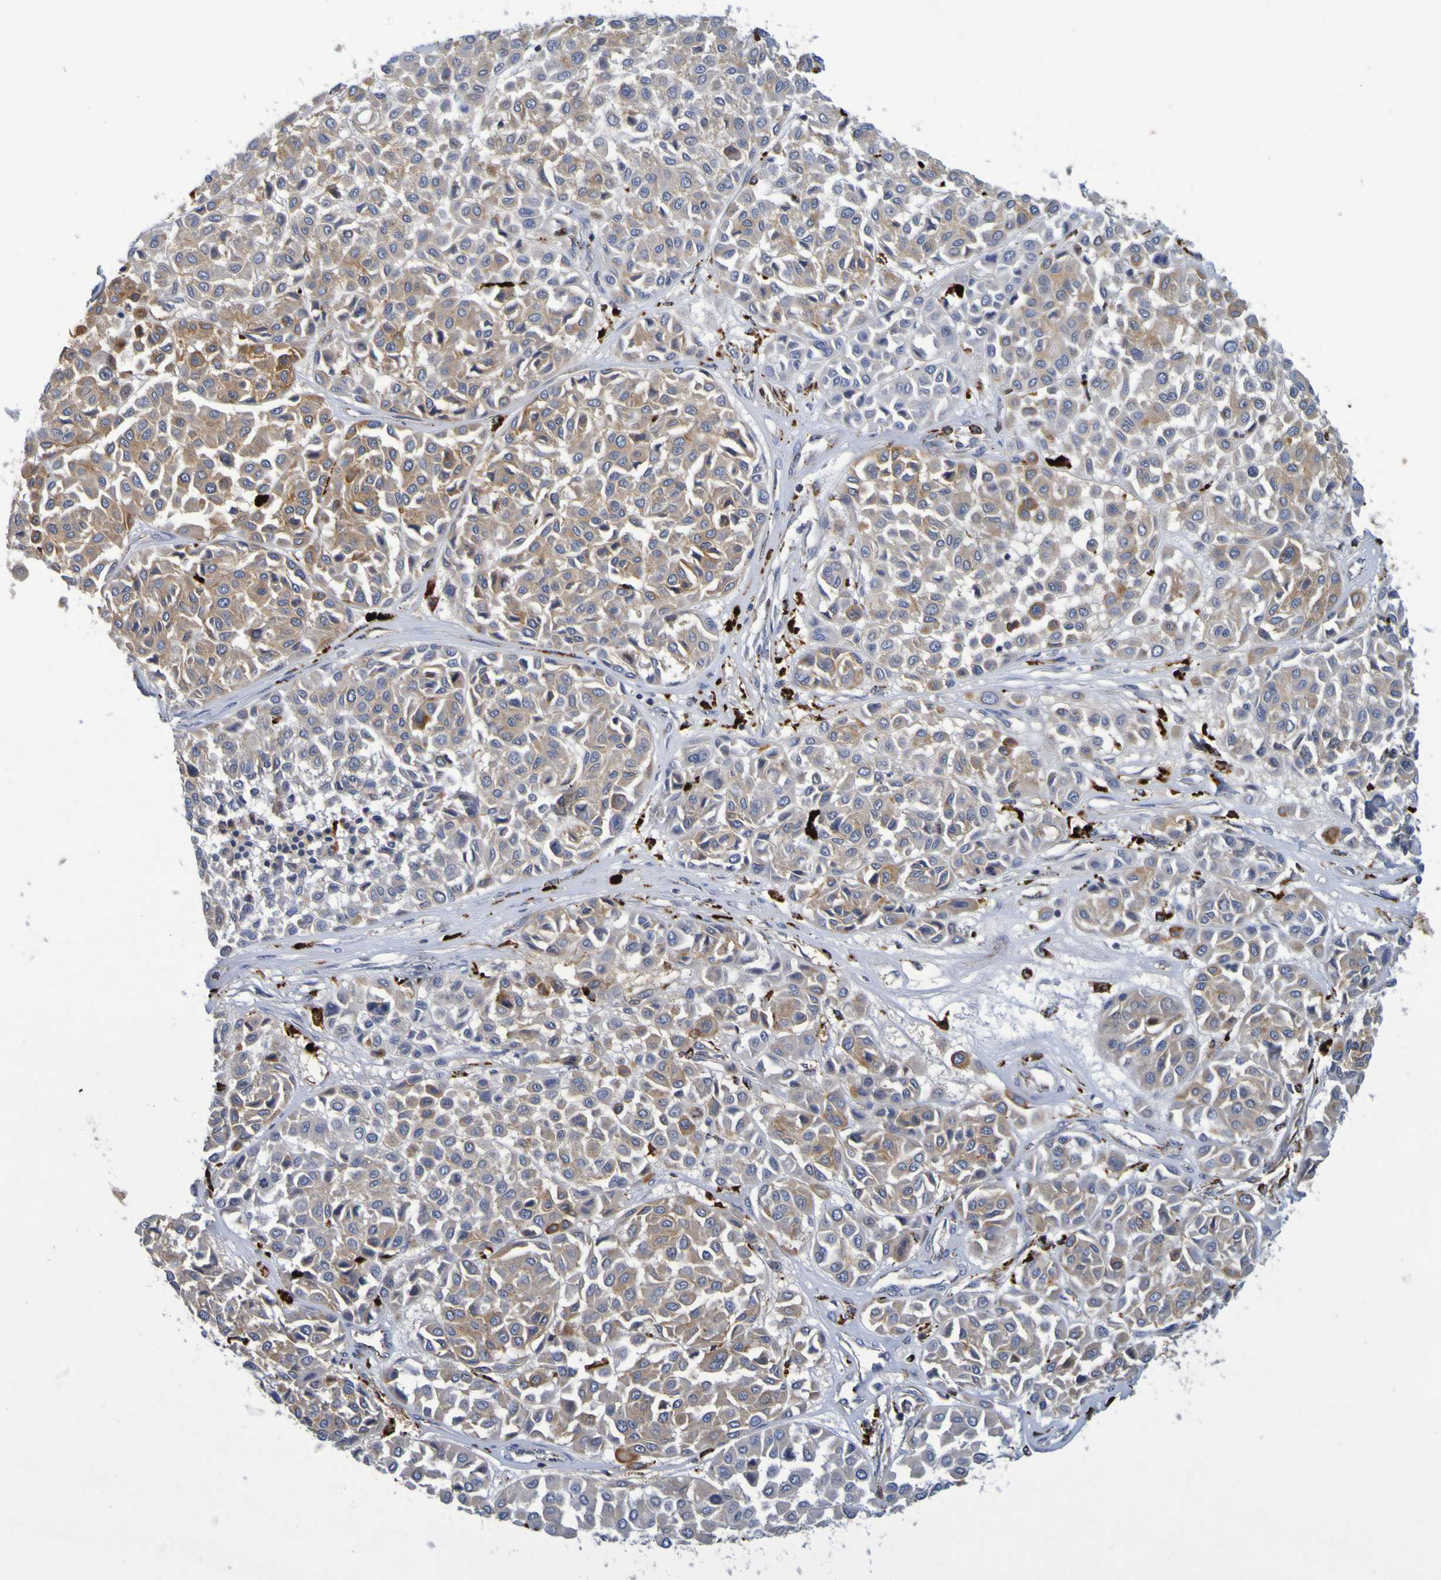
{"staining": {"intensity": "moderate", "quantity": "25%-75%", "location": "cytoplasmic/membranous"}, "tissue": "melanoma", "cell_type": "Tumor cells", "image_type": "cancer", "snomed": [{"axis": "morphology", "description": "Malignant melanoma, Metastatic site"}, {"axis": "topography", "description": "Soft tissue"}], "caption": "The histopathology image demonstrates immunohistochemical staining of melanoma. There is moderate cytoplasmic/membranous positivity is present in approximately 25%-75% of tumor cells.", "gene": "TPH1", "patient": {"sex": "male", "age": 41}}